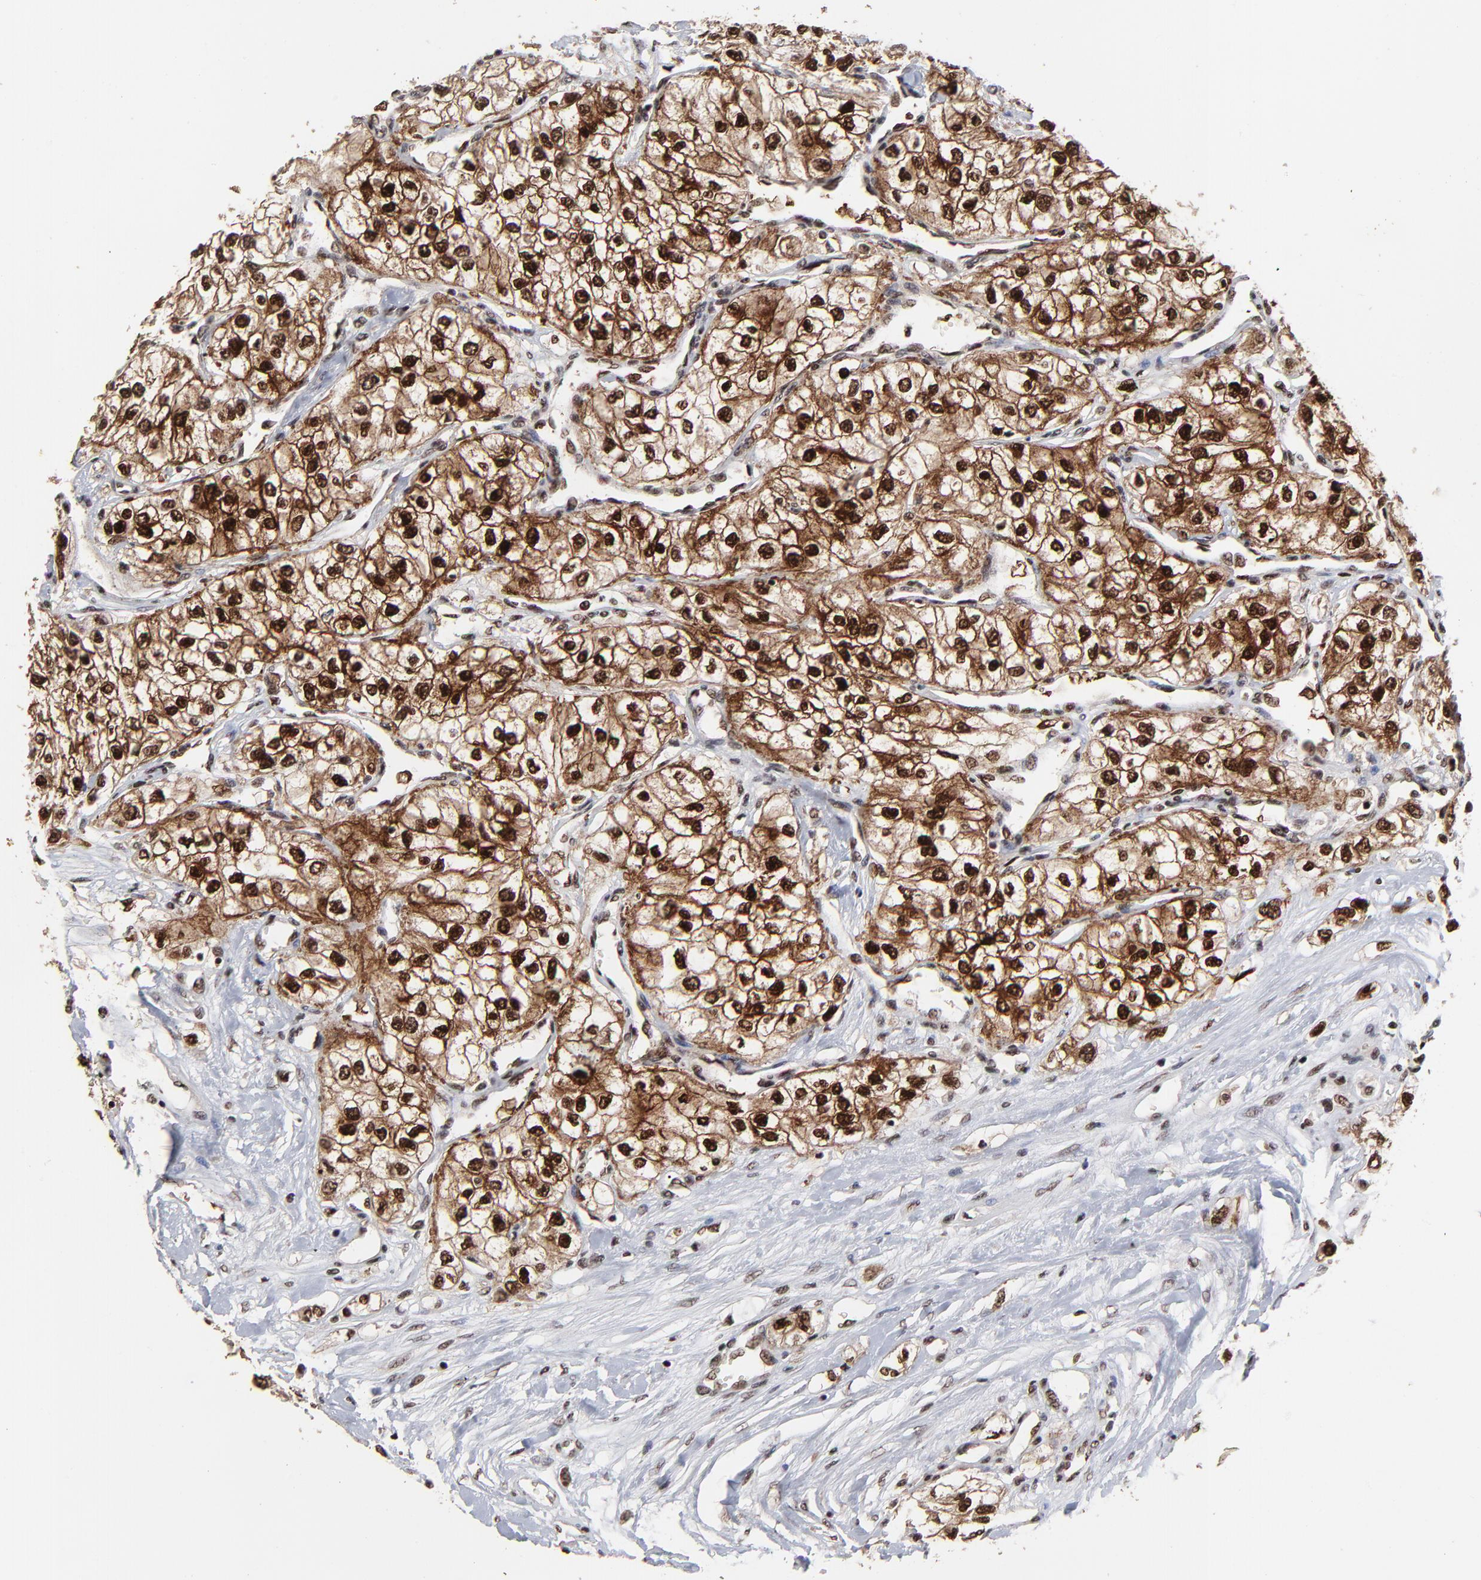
{"staining": {"intensity": "strong", "quantity": ">75%", "location": "cytoplasmic/membranous,nuclear"}, "tissue": "renal cancer", "cell_type": "Tumor cells", "image_type": "cancer", "snomed": [{"axis": "morphology", "description": "Adenocarcinoma, NOS"}, {"axis": "topography", "description": "Kidney"}], "caption": "Immunohistochemical staining of human renal adenocarcinoma shows high levels of strong cytoplasmic/membranous and nuclear protein positivity in approximately >75% of tumor cells. (IHC, brightfield microscopy, high magnification).", "gene": "RBM22", "patient": {"sex": "male", "age": 57}}